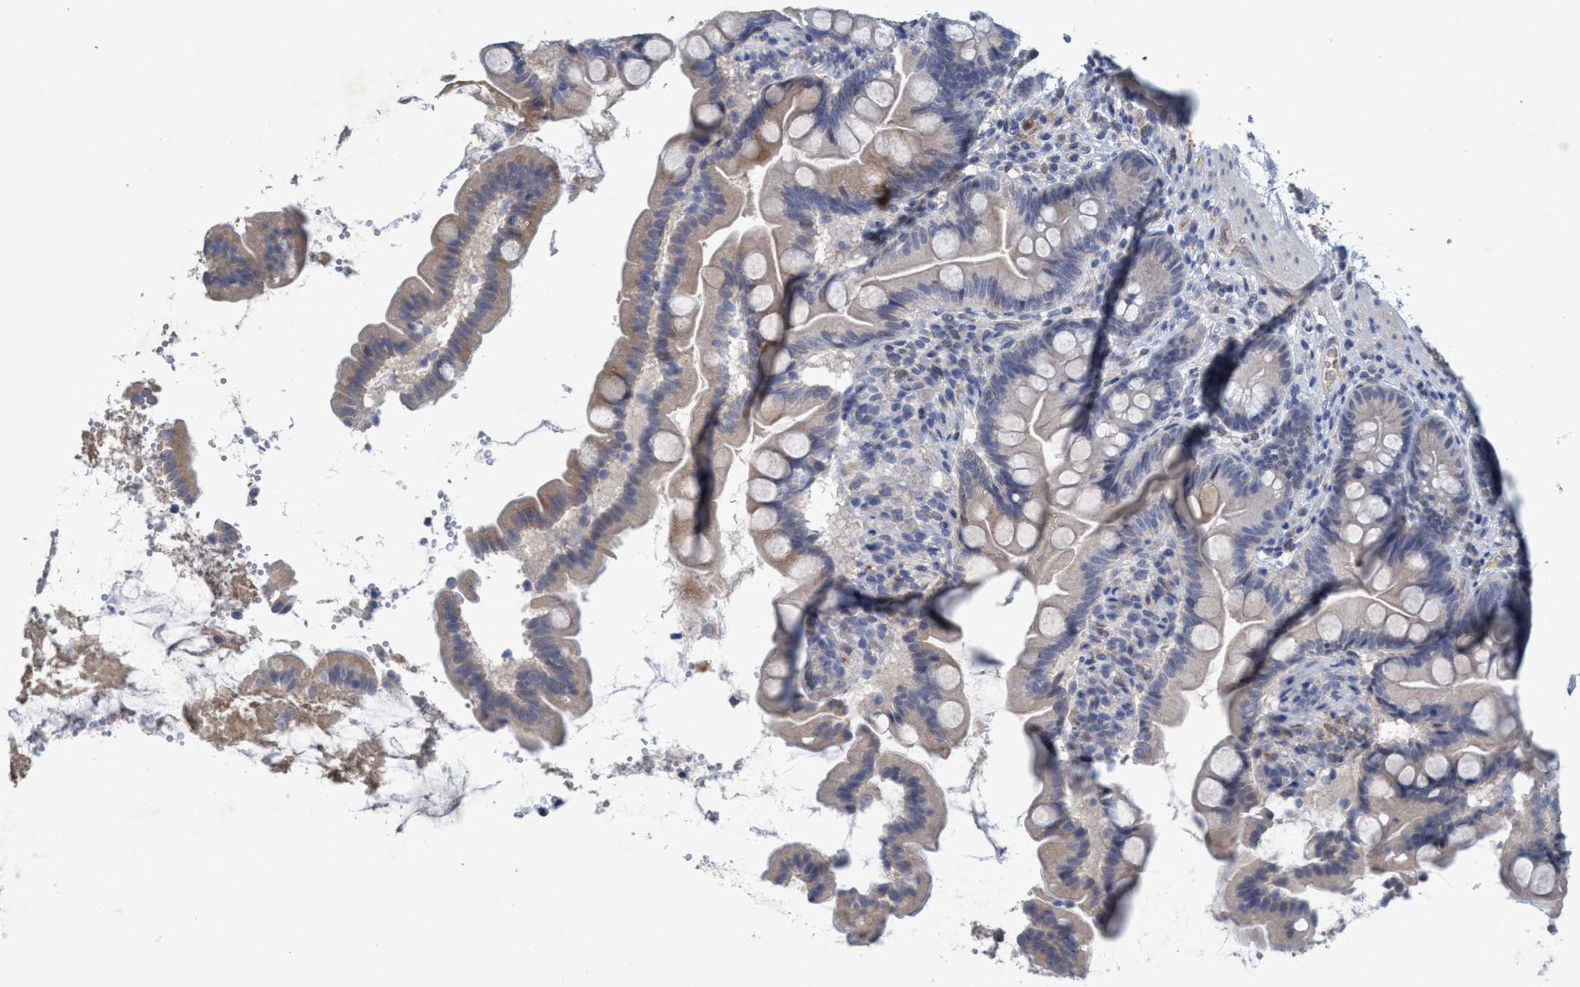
{"staining": {"intensity": "weak", "quantity": "<25%", "location": "cytoplasmic/membranous"}, "tissue": "small intestine", "cell_type": "Glandular cells", "image_type": "normal", "snomed": [{"axis": "morphology", "description": "Normal tissue, NOS"}, {"axis": "topography", "description": "Small intestine"}], "caption": "This histopathology image is of normal small intestine stained with immunohistochemistry (IHC) to label a protein in brown with the nuclei are counter-stained blue. There is no positivity in glandular cells.", "gene": "RNF208", "patient": {"sex": "female", "age": 56}}